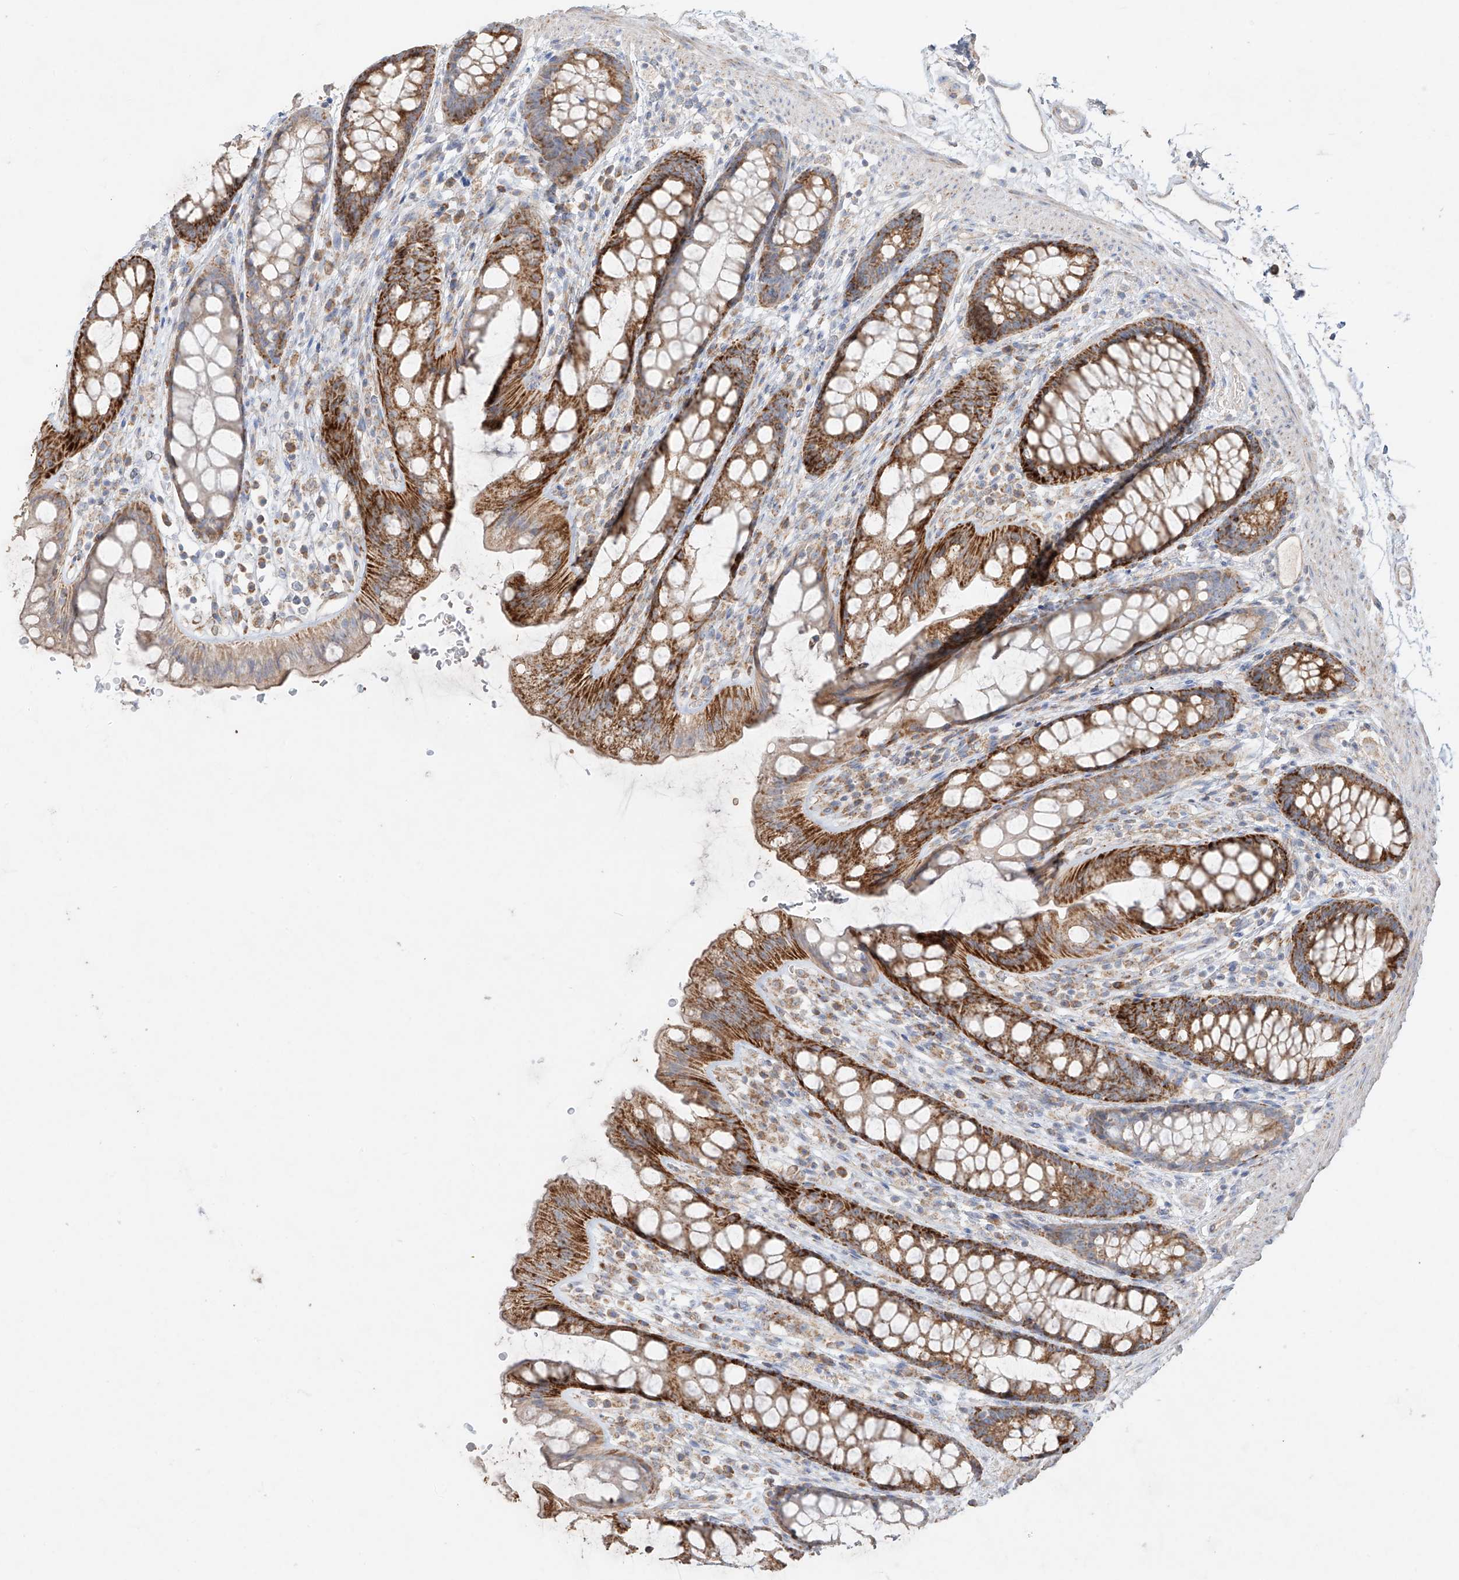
{"staining": {"intensity": "strong", "quantity": ">75%", "location": "cytoplasmic/membranous"}, "tissue": "rectum", "cell_type": "Glandular cells", "image_type": "normal", "snomed": [{"axis": "morphology", "description": "Normal tissue, NOS"}, {"axis": "topography", "description": "Rectum"}], "caption": "Immunohistochemistry of benign rectum reveals high levels of strong cytoplasmic/membranous positivity in about >75% of glandular cells.", "gene": "COLGALT2", "patient": {"sex": "female", "age": 65}}